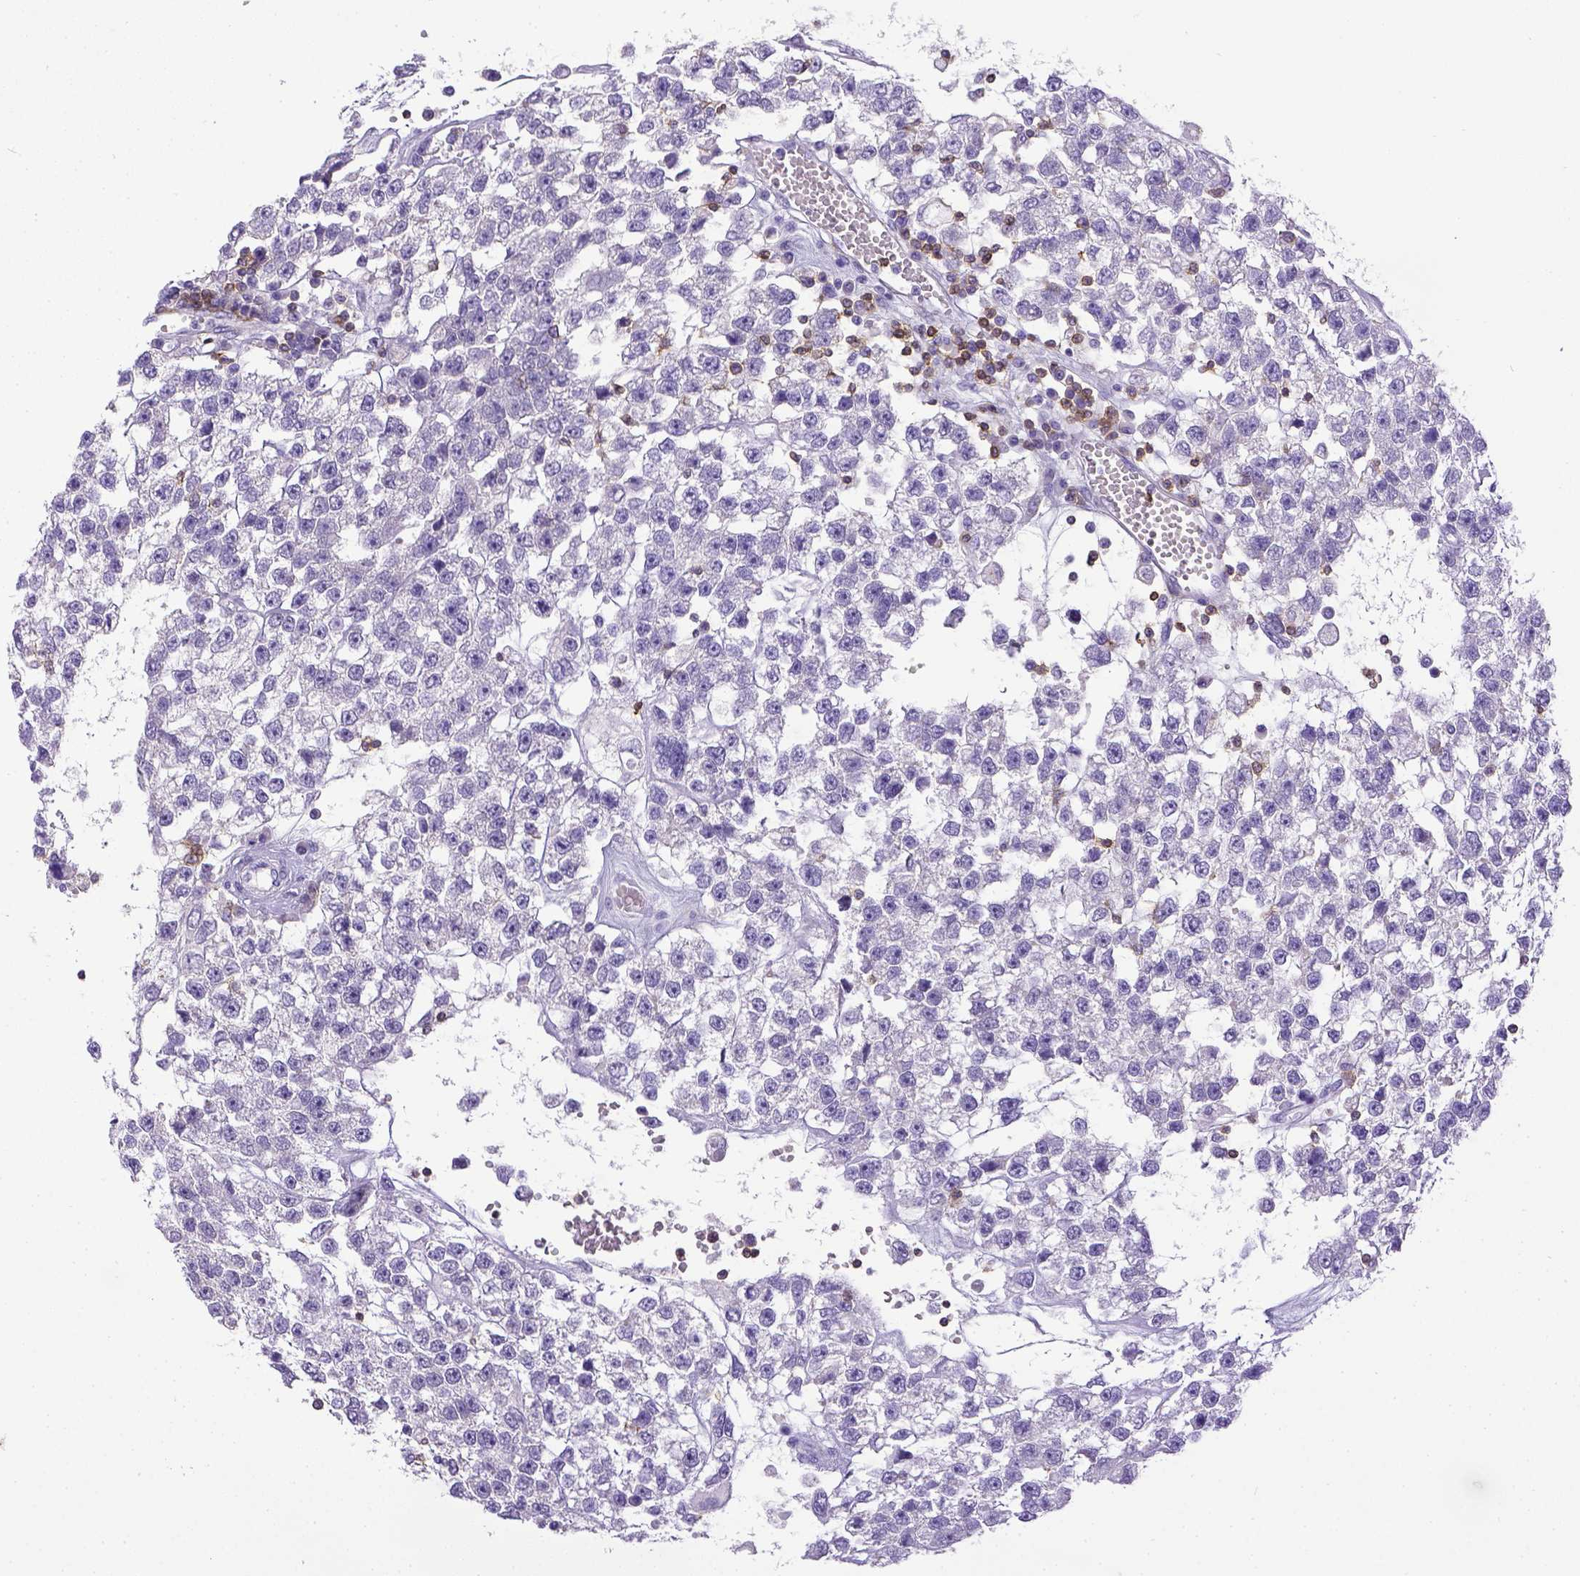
{"staining": {"intensity": "negative", "quantity": "none", "location": "none"}, "tissue": "testis cancer", "cell_type": "Tumor cells", "image_type": "cancer", "snomed": [{"axis": "morphology", "description": "Seminoma, NOS"}, {"axis": "topography", "description": "Testis"}], "caption": "Immunohistochemistry of testis cancer (seminoma) exhibits no expression in tumor cells.", "gene": "CD3E", "patient": {"sex": "male", "age": 34}}